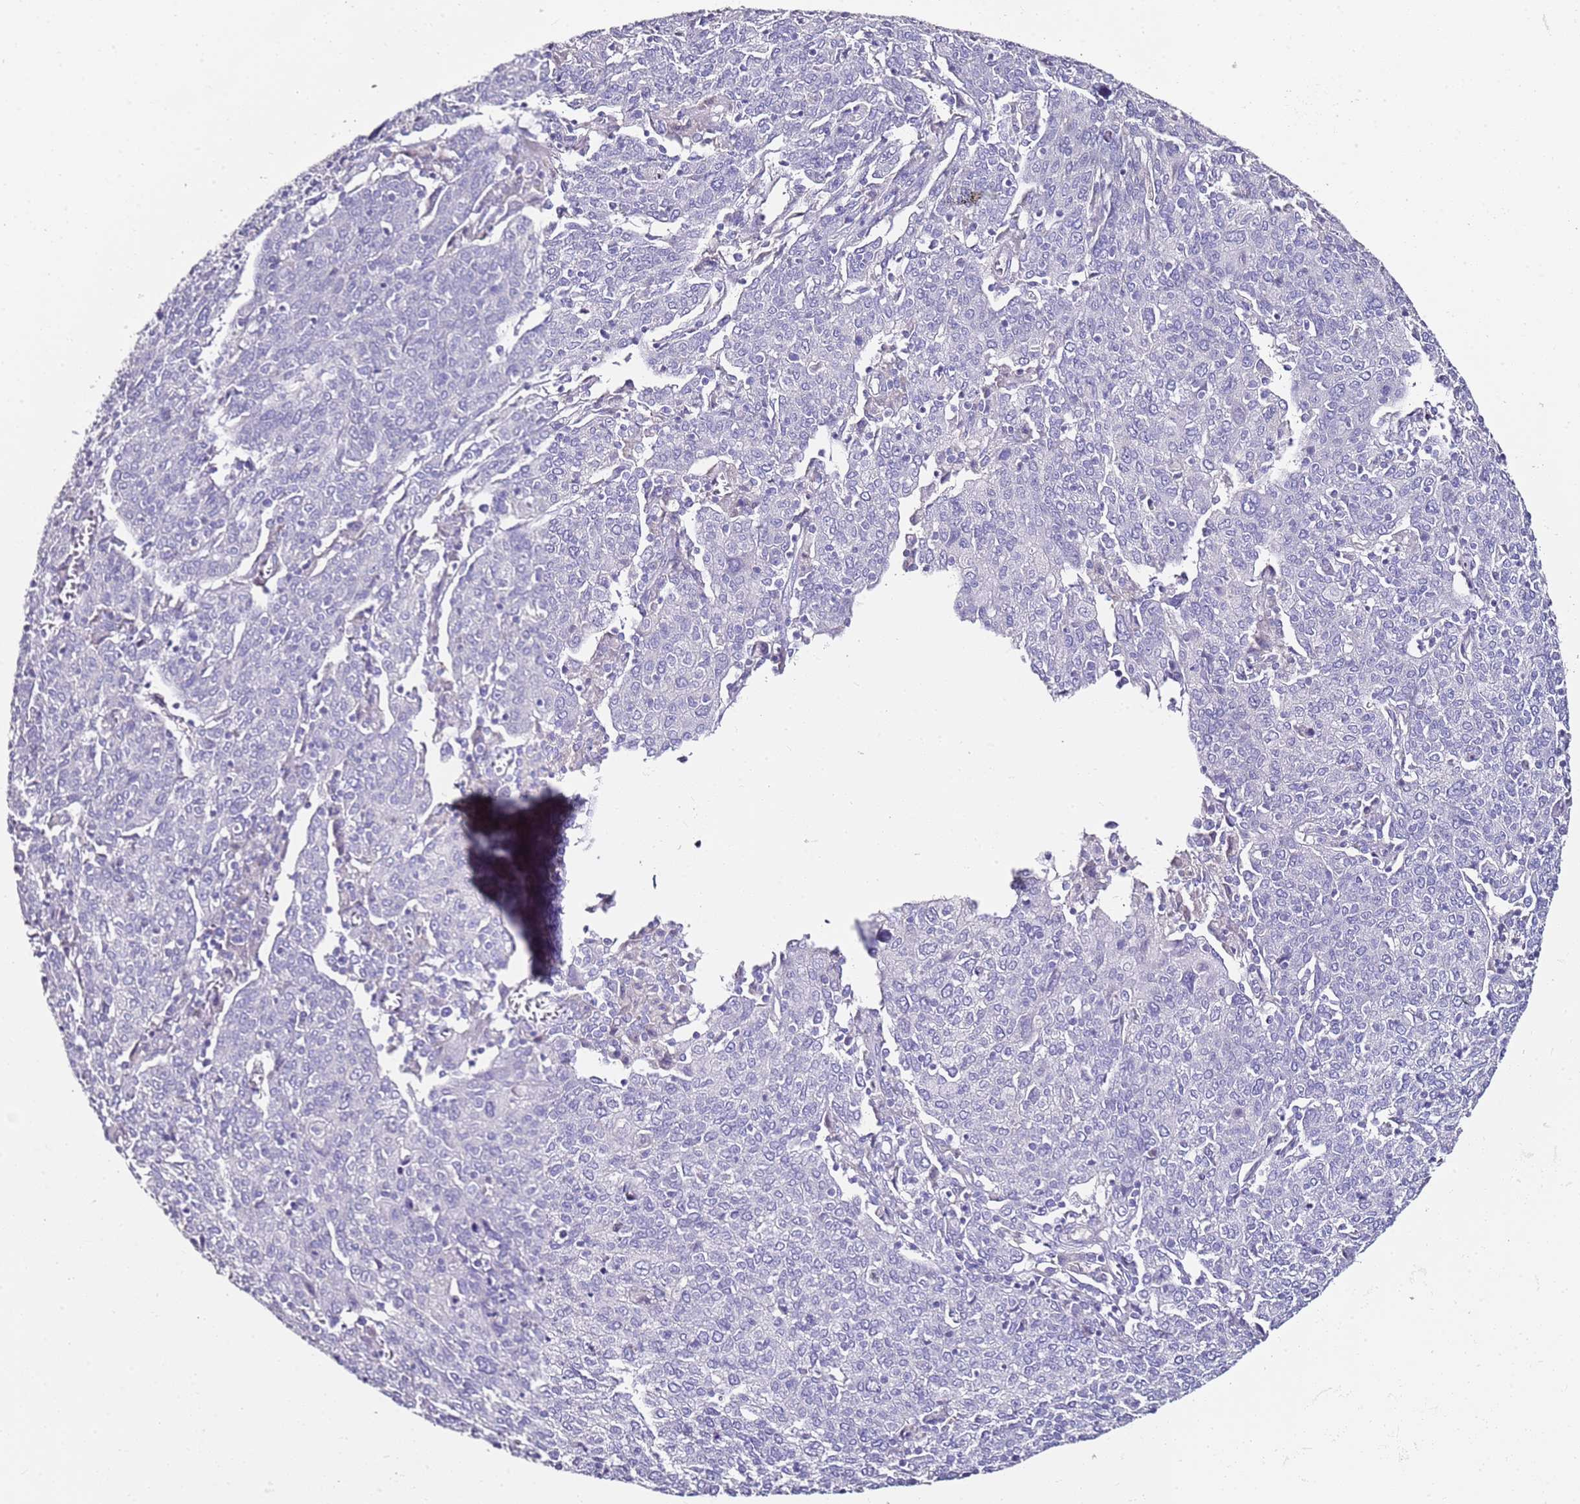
{"staining": {"intensity": "negative", "quantity": "none", "location": "none"}, "tissue": "cervical cancer", "cell_type": "Tumor cells", "image_type": "cancer", "snomed": [{"axis": "morphology", "description": "Squamous cell carcinoma, NOS"}, {"axis": "topography", "description": "Cervix"}], "caption": "High power microscopy micrograph of an immunohistochemistry image of cervical squamous cell carcinoma, revealing no significant expression in tumor cells.", "gene": "MYBPC3", "patient": {"sex": "female", "age": 67}}